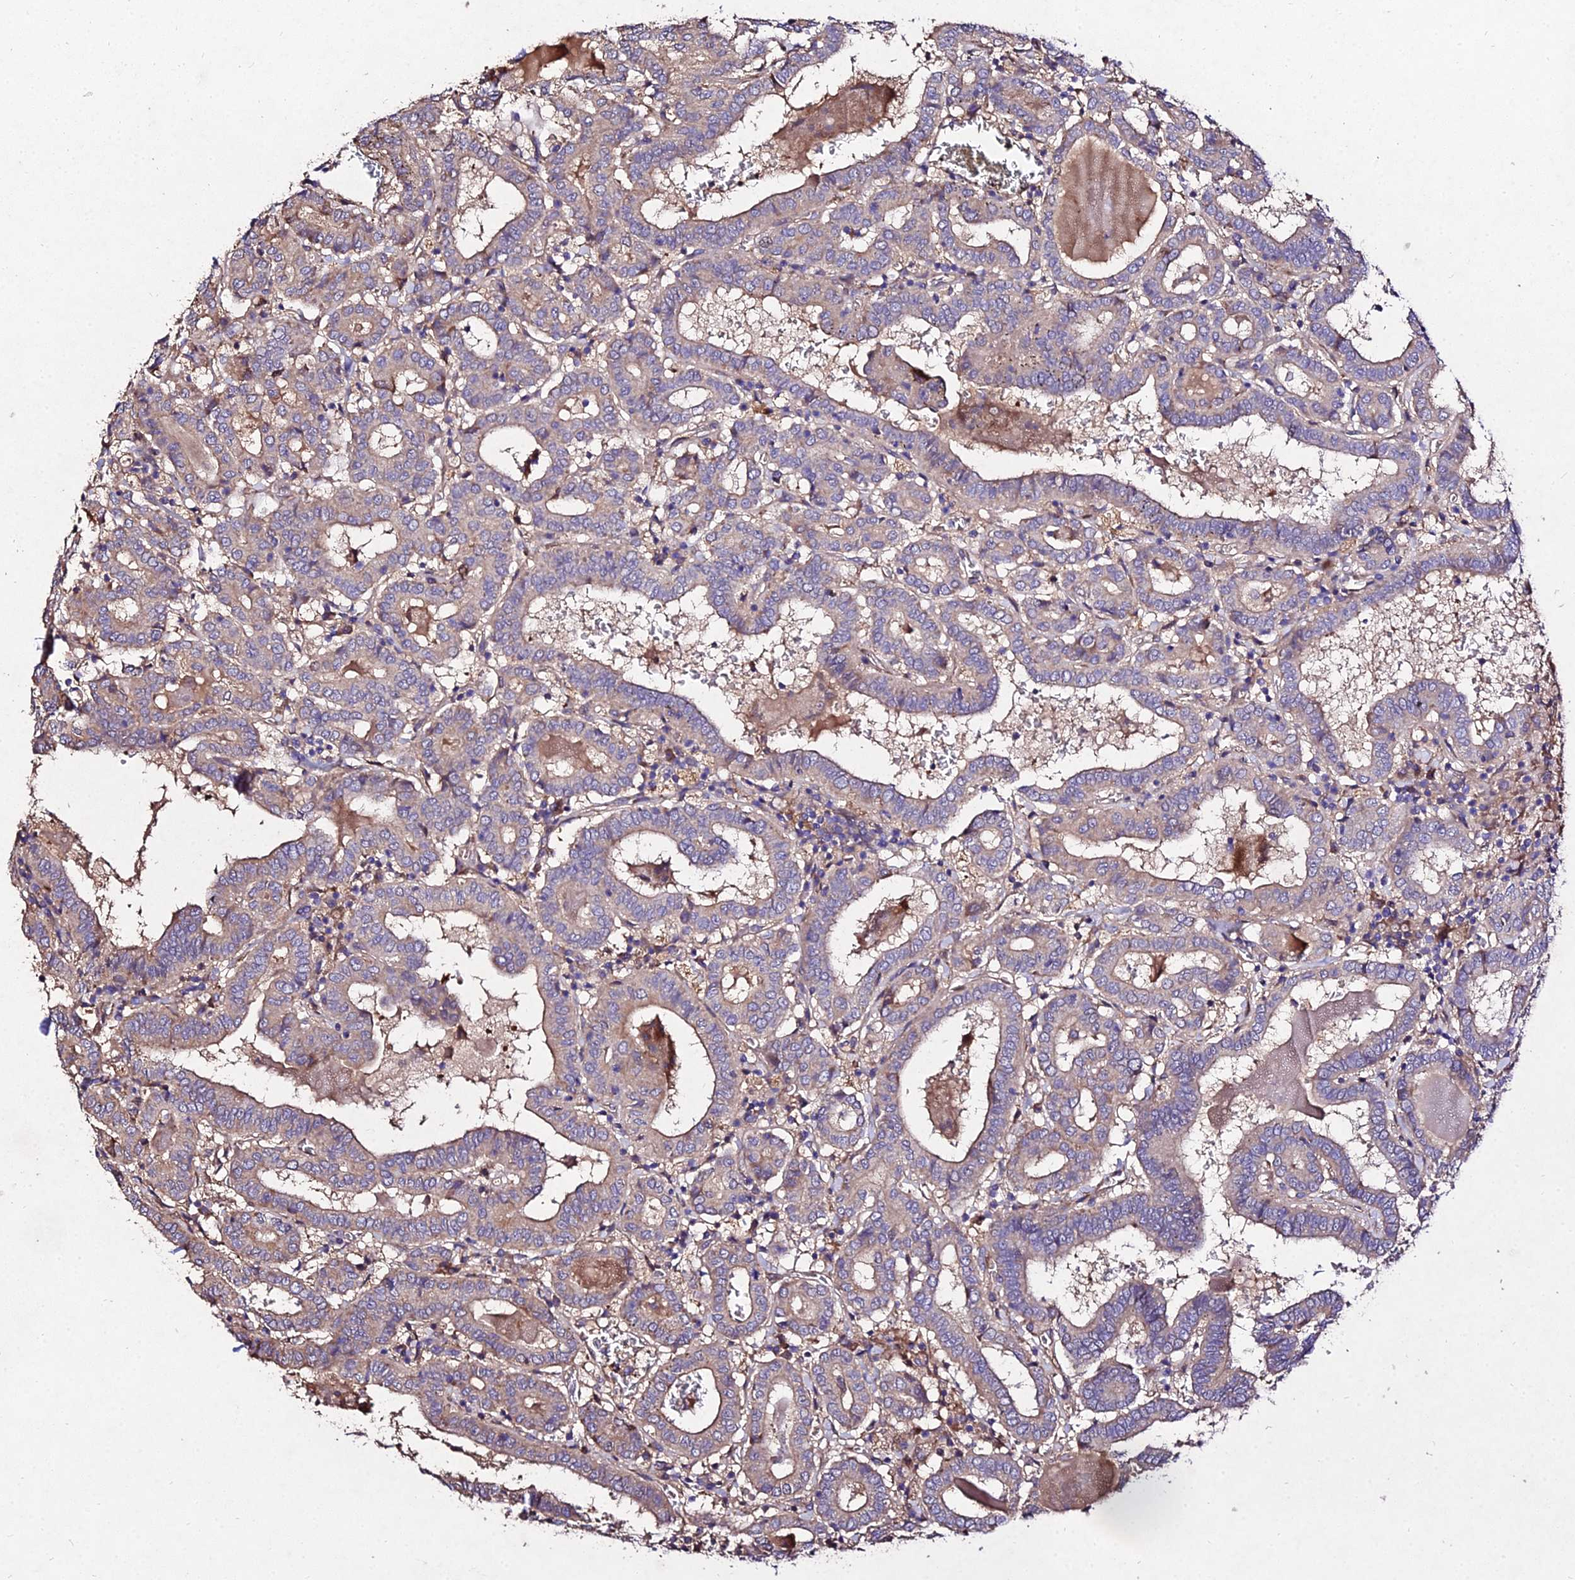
{"staining": {"intensity": "moderate", "quantity": "<25%", "location": "cytoplasmic/membranous"}, "tissue": "thyroid cancer", "cell_type": "Tumor cells", "image_type": "cancer", "snomed": [{"axis": "morphology", "description": "Papillary adenocarcinoma, NOS"}, {"axis": "topography", "description": "Thyroid gland"}], "caption": "Protein staining demonstrates moderate cytoplasmic/membranous staining in about <25% of tumor cells in thyroid papillary adenocarcinoma.", "gene": "AP3M2", "patient": {"sex": "female", "age": 72}}